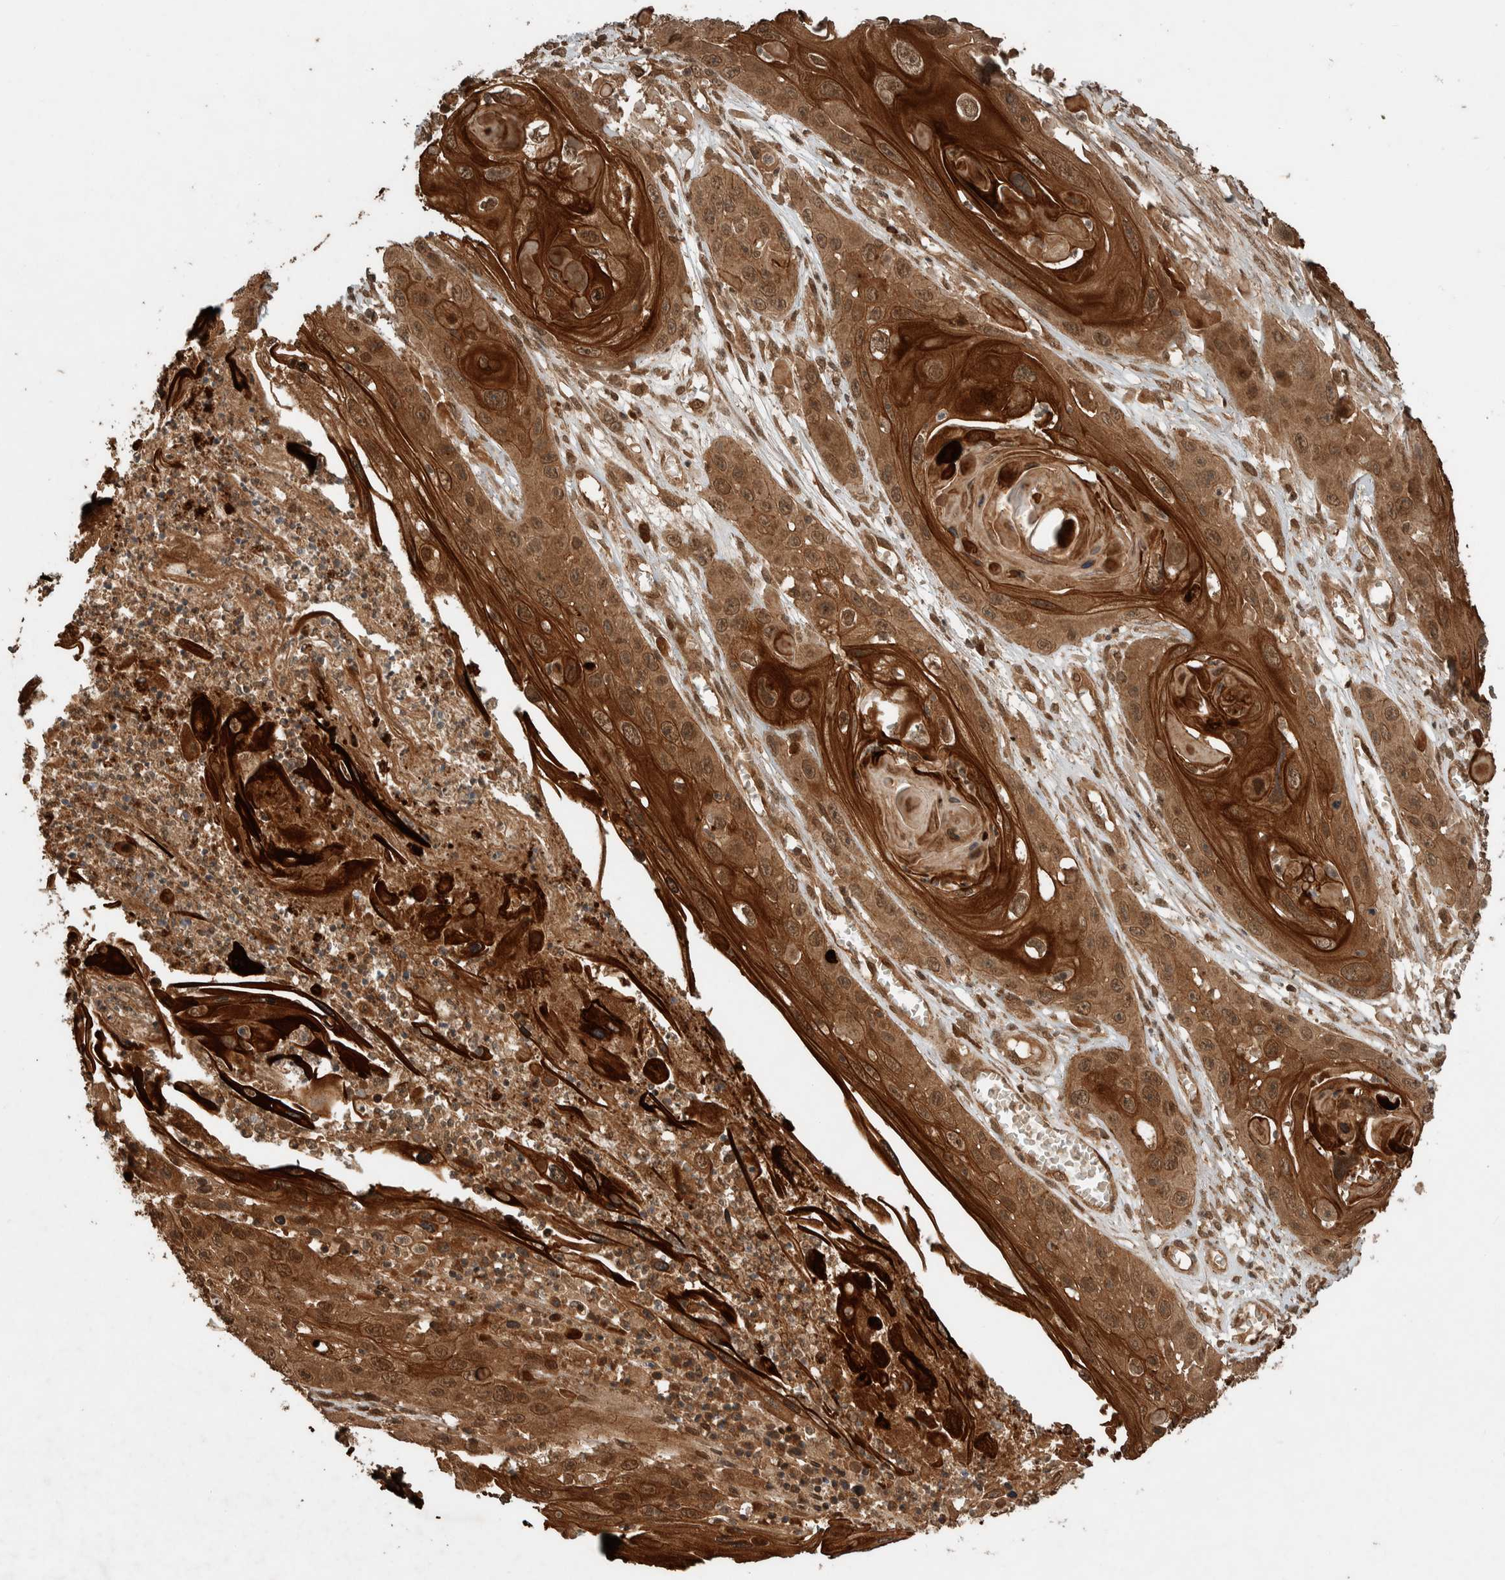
{"staining": {"intensity": "moderate", "quantity": ">75%", "location": "cytoplasmic/membranous,nuclear"}, "tissue": "skin cancer", "cell_type": "Tumor cells", "image_type": "cancer", "snomed": [{"axis": "morphology", "description": "Squamous cell carcinoma, NOS"}, {"axis": "topography", "description": "Skin"}], "caption": "The histopathology image shows staining of skin cancer, revealing moderate cytoplasmic/membranous and nuclear protein expression (brown color) within tumor cells.", "gene": "CNTROB", "patient": {"sex": "male", "age": 55}}